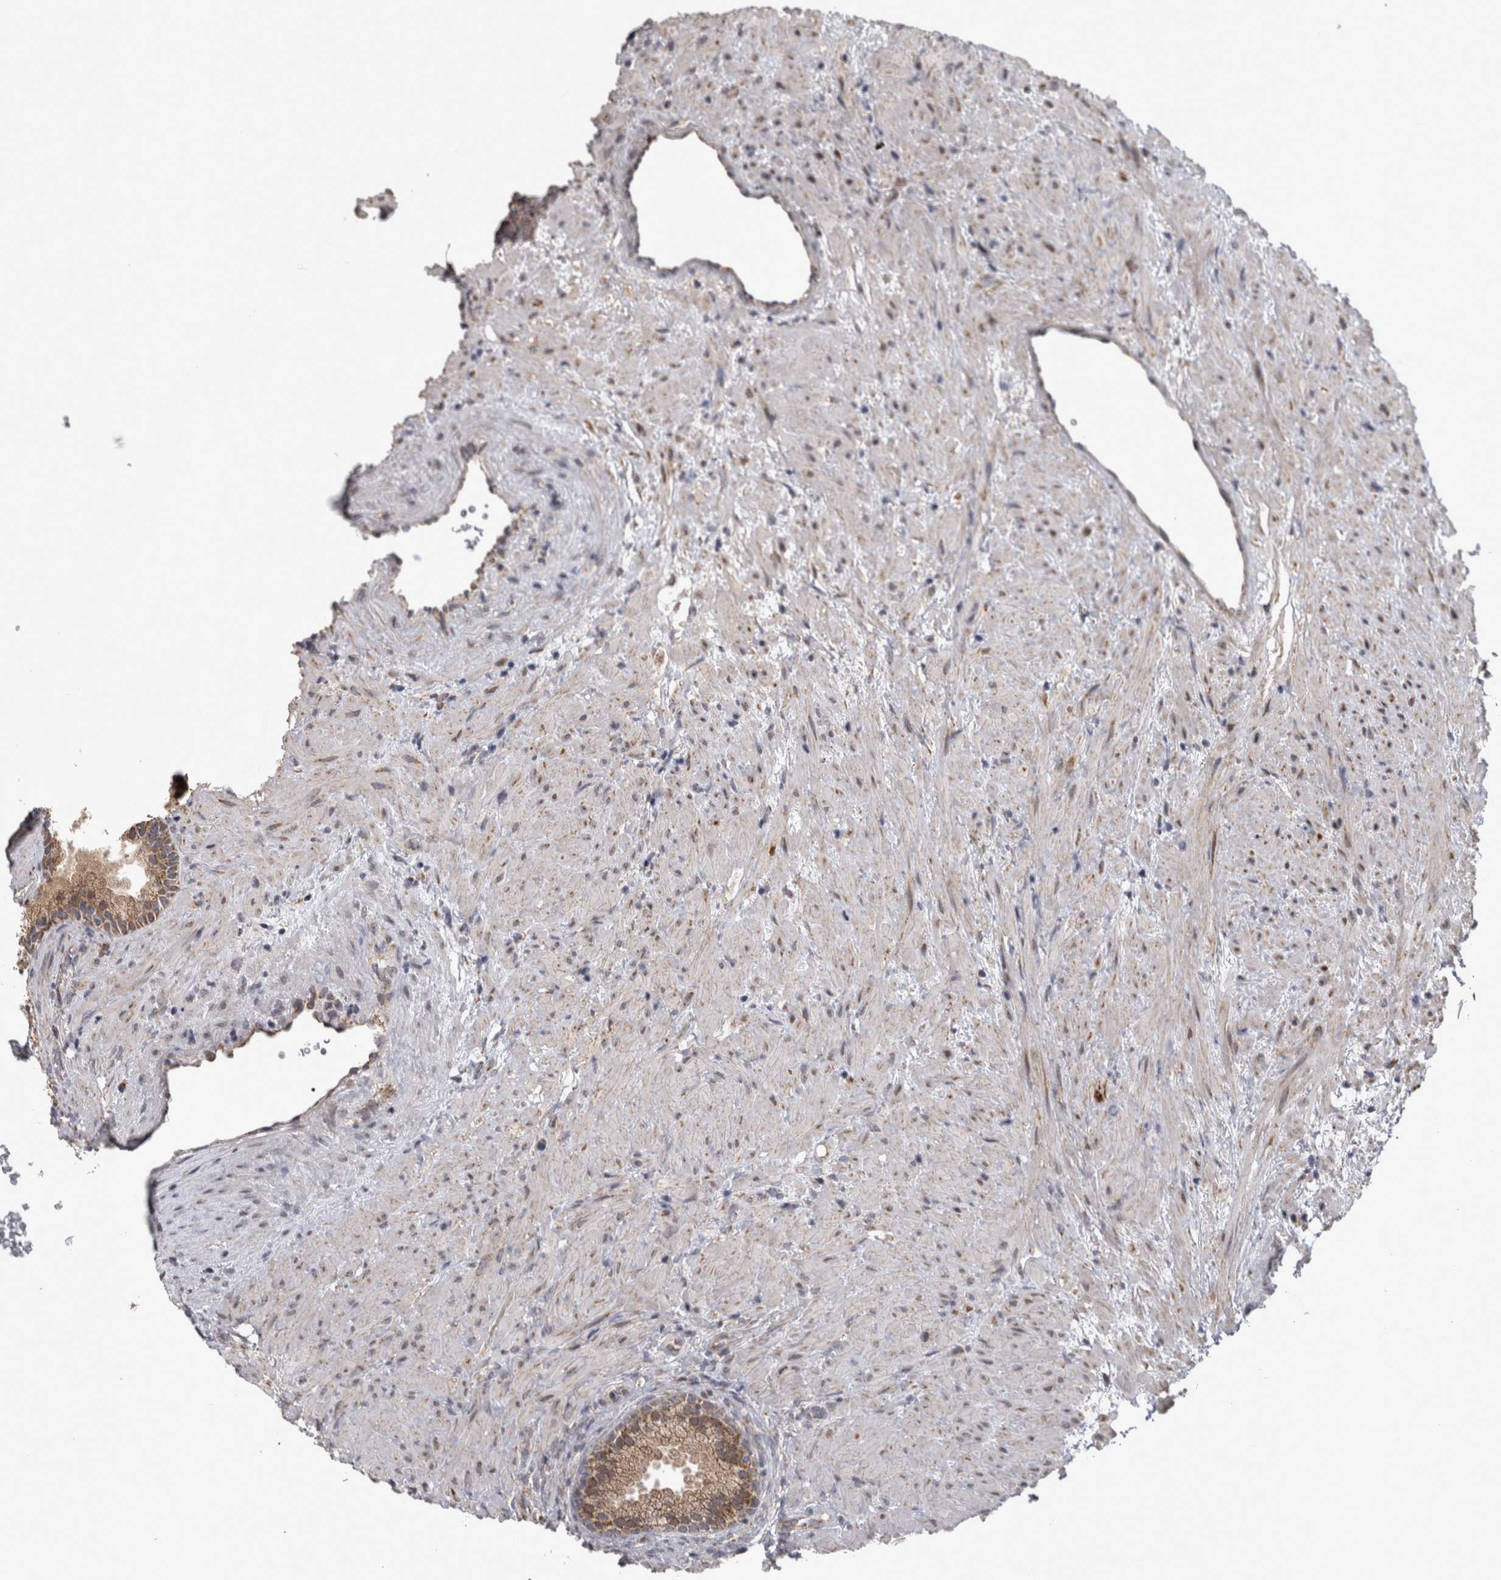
{"staining": {"intensity": "moderate", "quantity": ">75%", "location": "cytoplasmic/membranous"}, "tissue": "prostate", "cell_type": "Glandular cells", "image_type": "normal", "snomed": [{"axis": "morphology", "description": "Normal tissue, NOS"}, {"axis": "topography", "description": "Prostate"}], "caption": "This is an image of IHC staining of unremarkable prostate, which shows moderate staining in the cytoplasmic/membranous of glandular cells.", "gene": "DBT", "patient": {"sex": "male", "age": 76}}